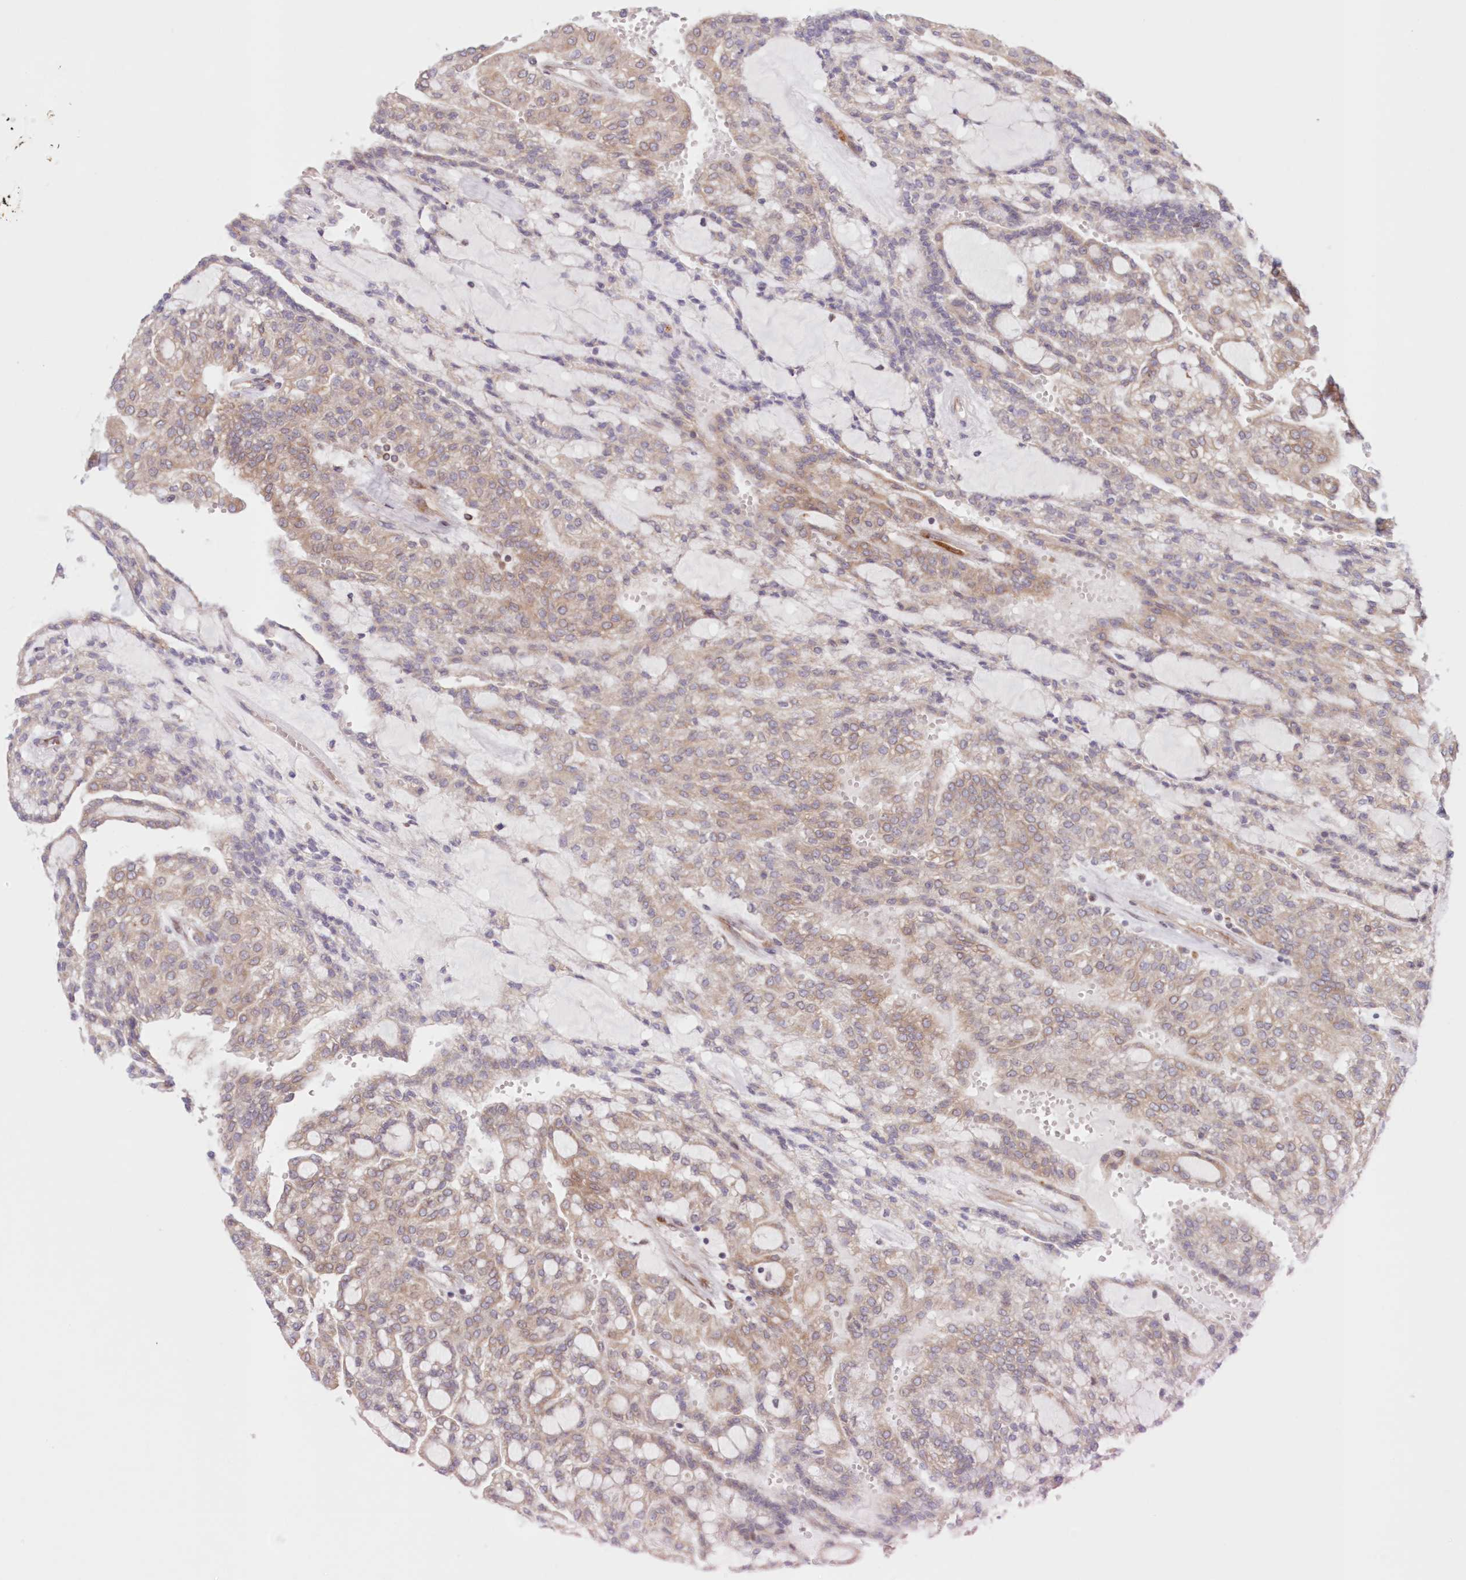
{"staining": {"intensity": "moderate", "quantity": "25%-75%", "location": "cytoplasmic/membranous"}, "tissue": "renal cancer", "cell_type": "Tumor cells", "image_type": "cancer", "snomed": [{"axis": "morphology", "description": "Adenocarcinoma, NOS"}, {"axis": "topography", "description": "Kidney"}], "caption": "A histopathology image showing moderate cytoplasmic/membranous expression in about 25%-75% of tumor cells in adenocarcinoma (renal), as visualized by brown immunohistochemical staining.", "gene": "PCYOX1L", "patient": {"sex": "male", "age": 63}}